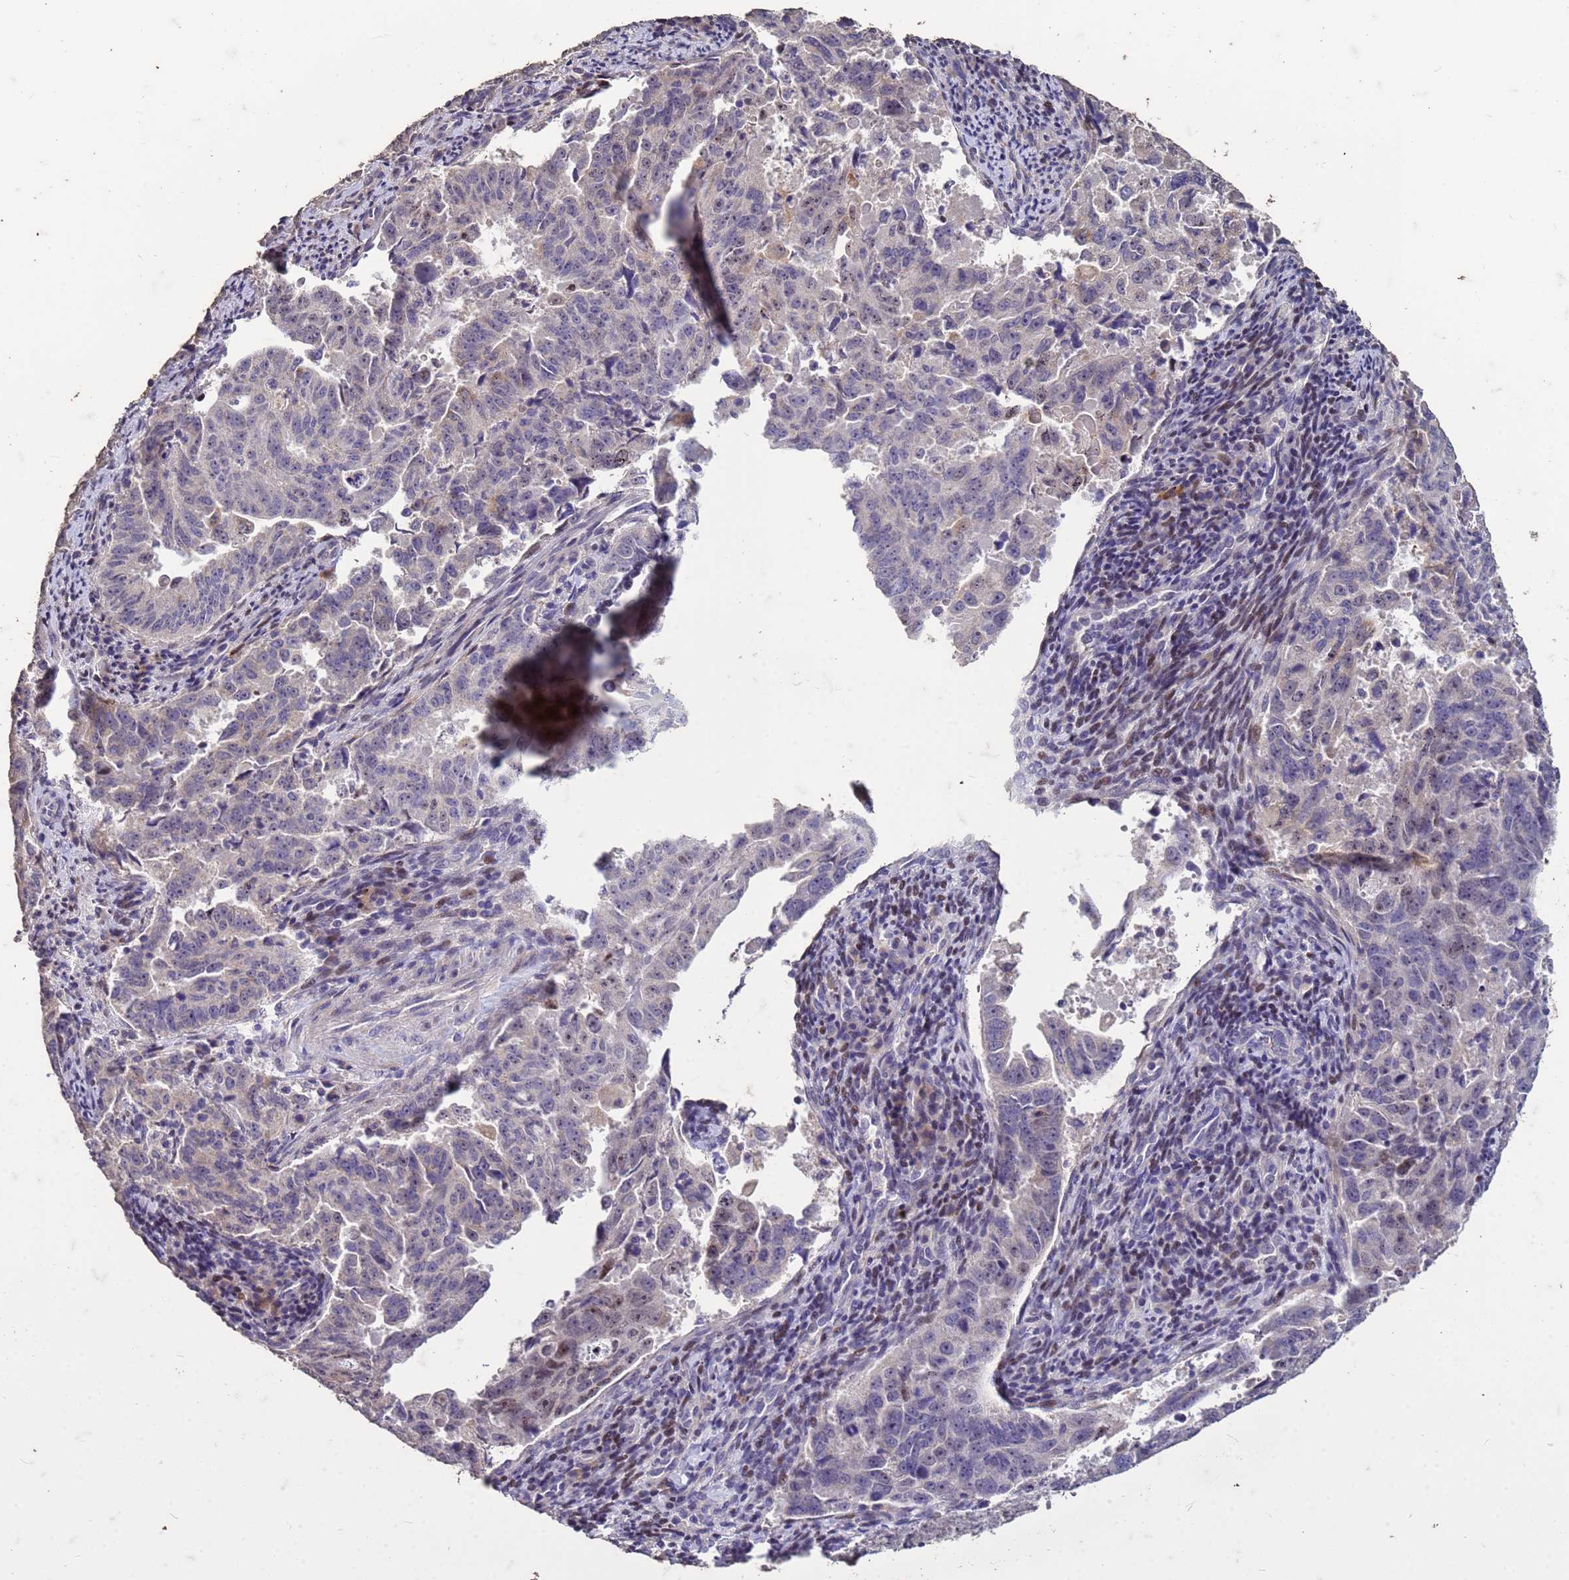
{"staining": {"intensity": "negative", "quantity": "none", "location": "none"}, "tissue": "endometrial cancer", "cell_type": "Tumor cells", "image_type": "cancer", "snomed": [{"axis": "morphology", "description": "Adenocarcinoma, NOS"}, {"axis": "topography", "description": "Endometrium"}], "caption": "Immunohistochemistry (IHC) image of neoplastic tissue: human adenocarcinoma (endometrial) stained with DAB (3,3'-diaminobenzidine) demonstrates no significant protein expression in tumor cells. Nuclei are stained in blue.", "gene": "FAM184B", "patient": {"sex": "female", "age": 65}}